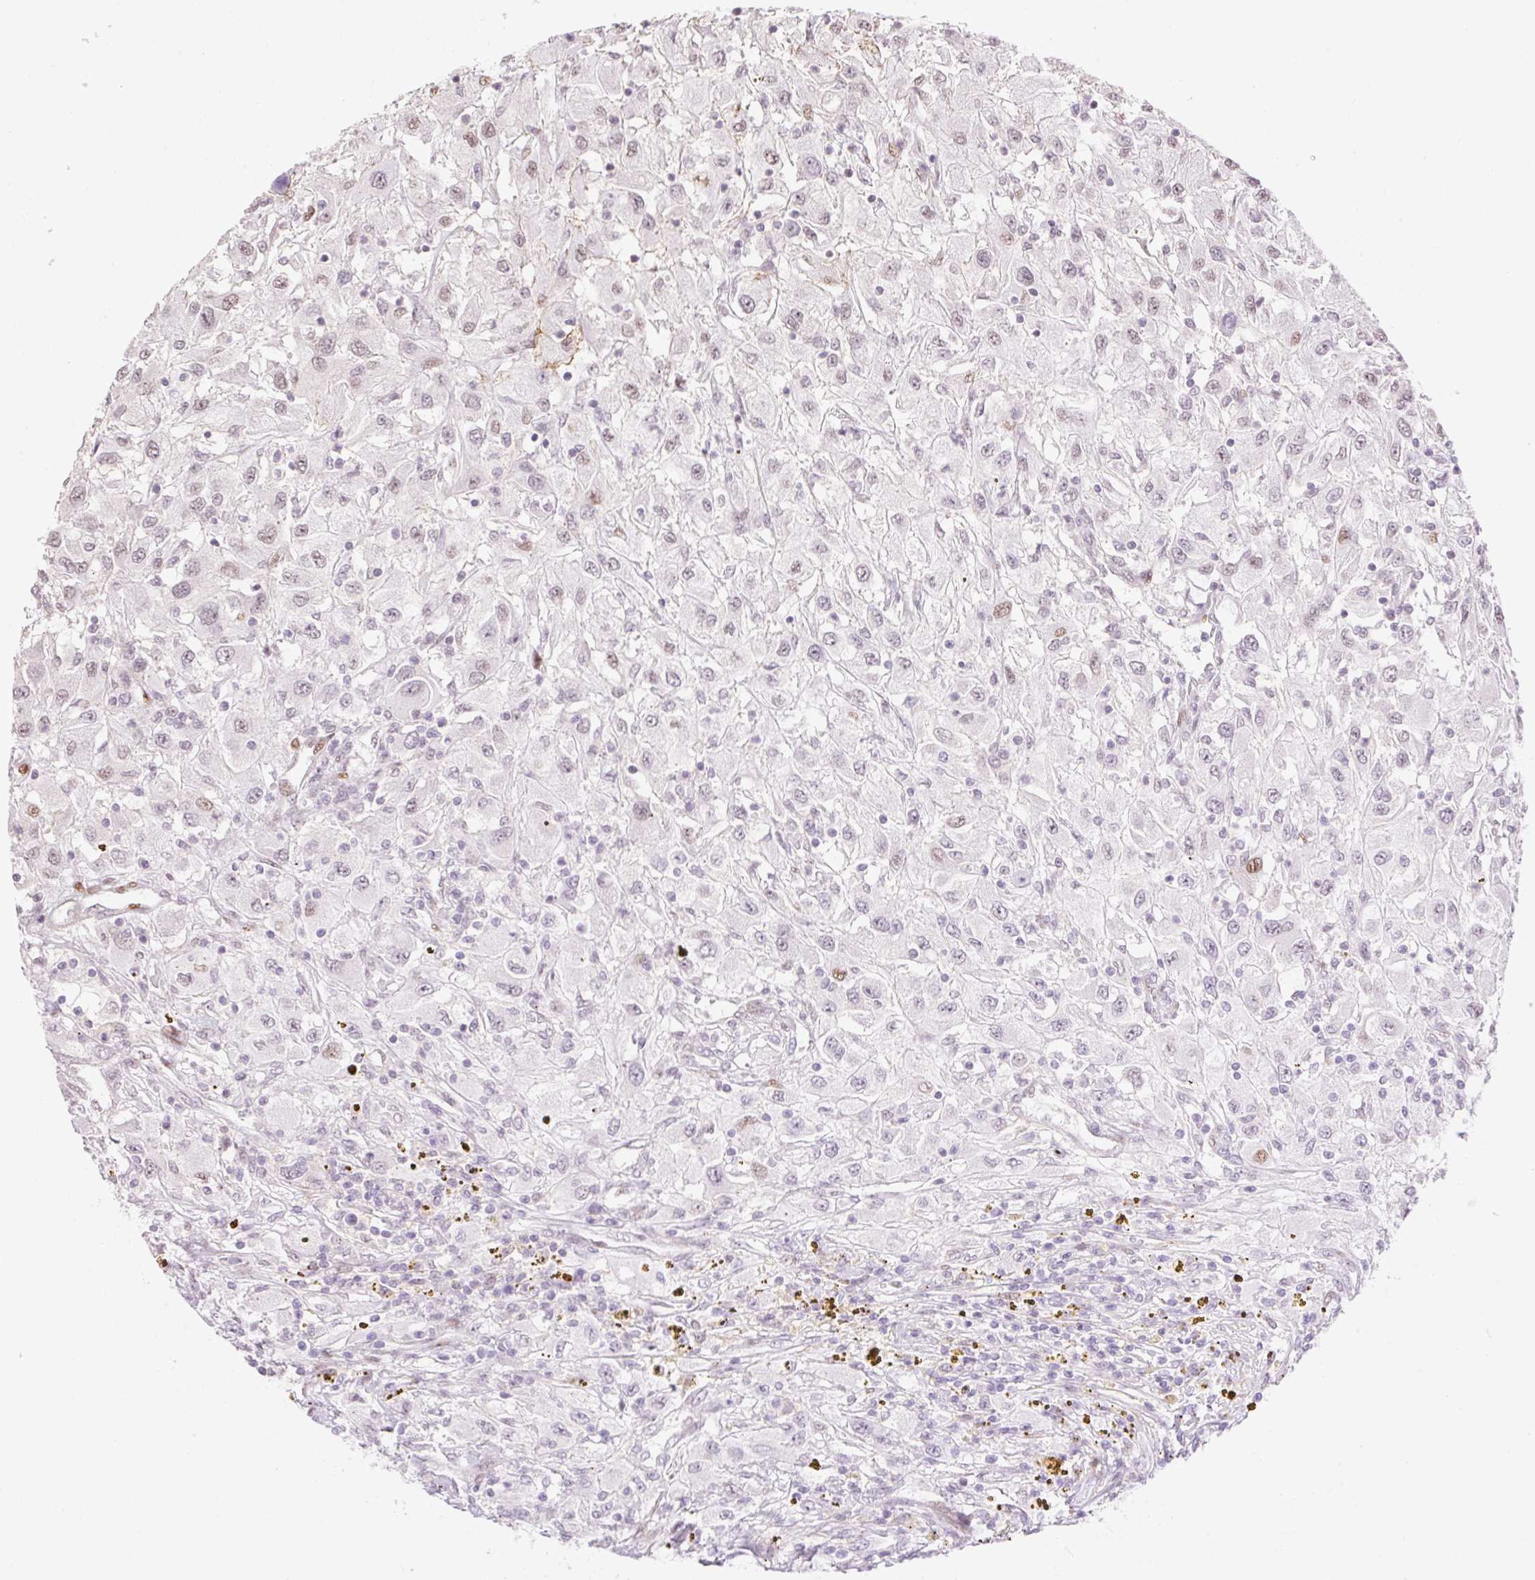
{"staining": {"intensity": "negative", "quantity": "none", "location": "none"}, "tissue": "renal cancer", "cell_type": "Tumor cells", "image_type": "cancer", "snomed": [{"axis": "morphology", "description": "Adenocarcinoma, NOS"}, {"axis": "topography", "description": "Kidney"}], "caption": "High power microscopy micrograph of an IHC micrograph of renal cancer (adenocarcinoma), revealing no significant positivity in tumor cells.", "gene": "RIPPLY3", "patient": {"sex": "female", "age": 67}}